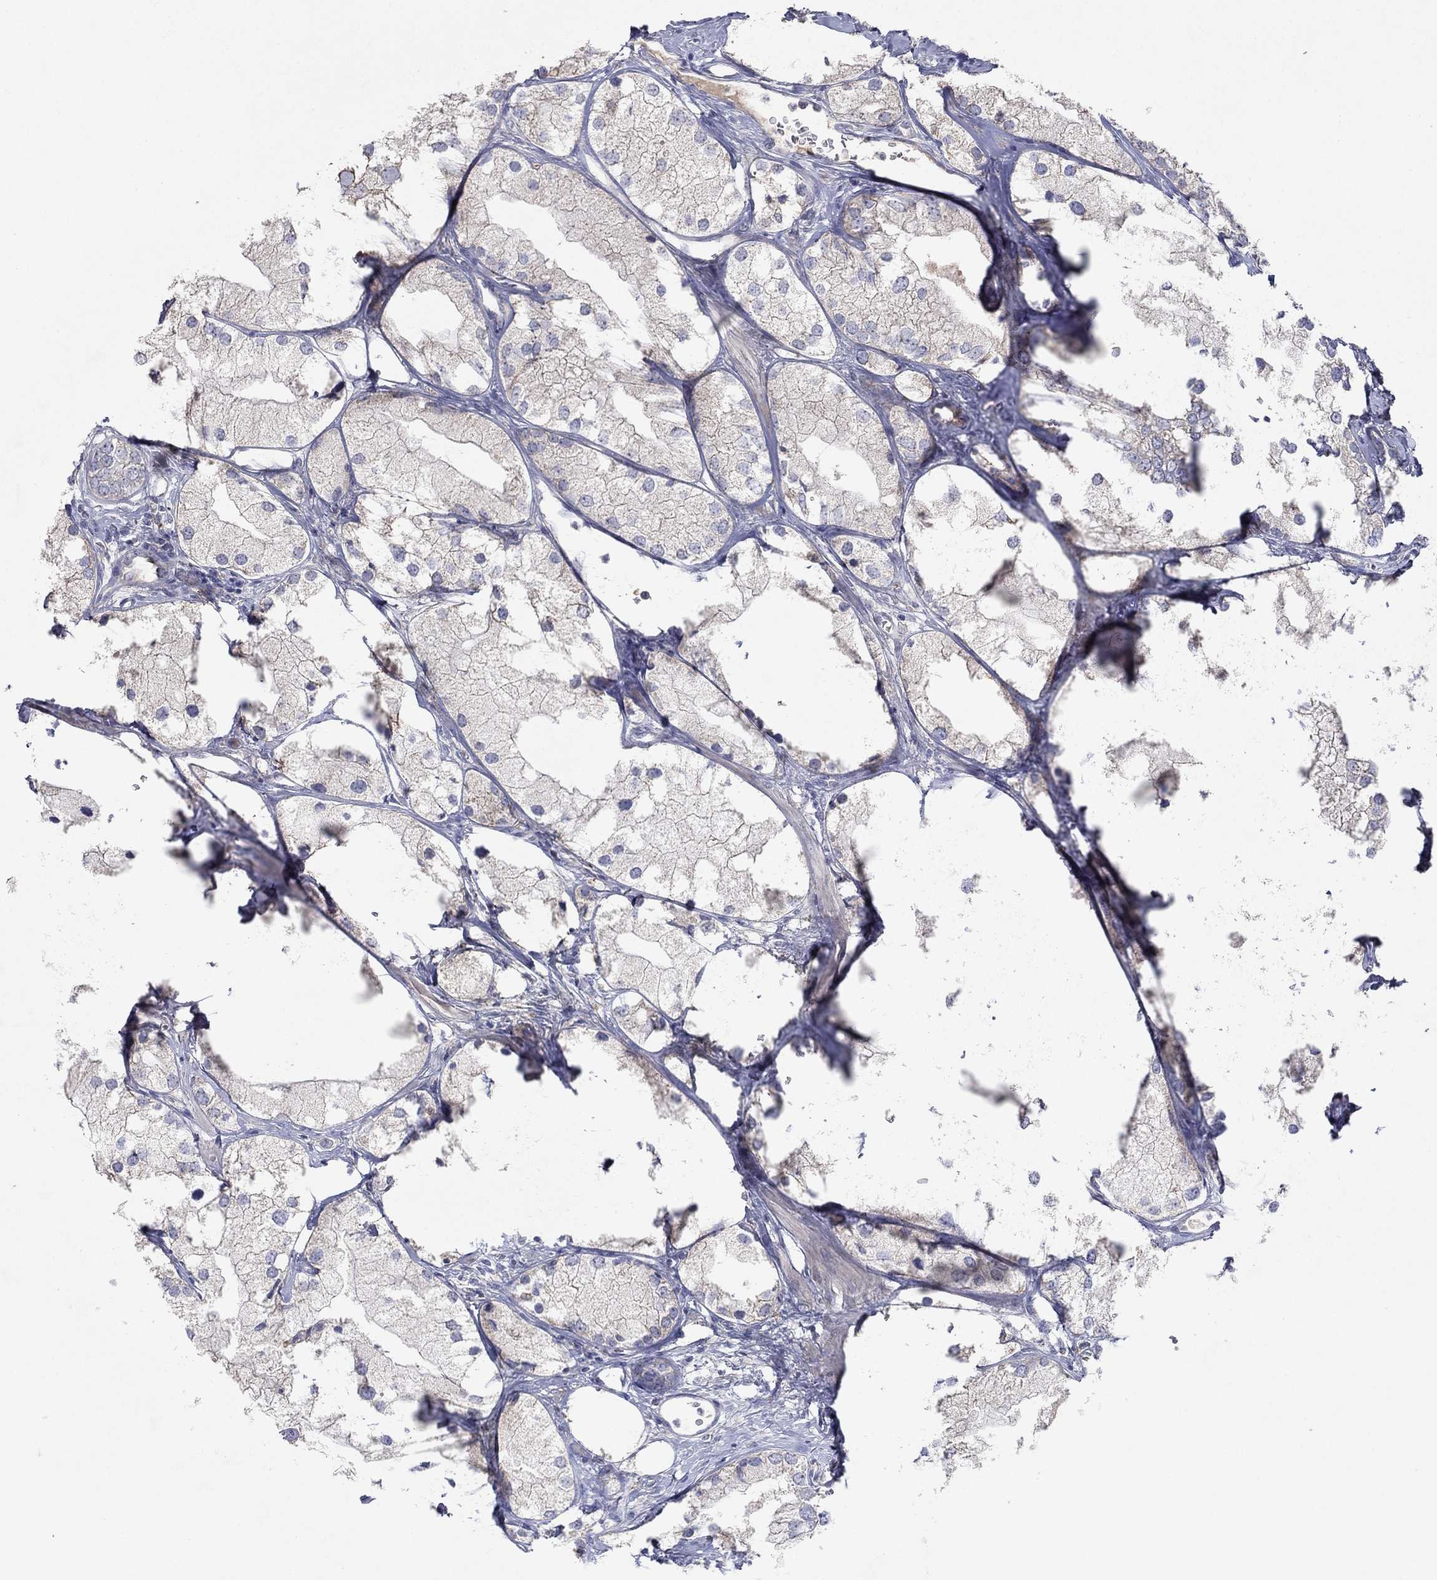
{"staining": {"intensity": "negative", "quantity": "none", "location": "none"}, "tissue": "prostate cancer", "cell_type": "Tumor cells", "image_type": "cancer", "snomed": [{"axis": "morphology", "description": "Adenocarcinoma, NOS"}, {"axis": "topography", "description": "Prostate and seminal vesicle, NOS"}, {"axis": "topography", "description": "Prostate"}], "caption": "This is an immunohistochemistry micrograph of human adenocarcinoma (prostate). There is no staining in tumor cells.", "gene": "PTGDS", "patient": {"sex": "male", "age": 79}}